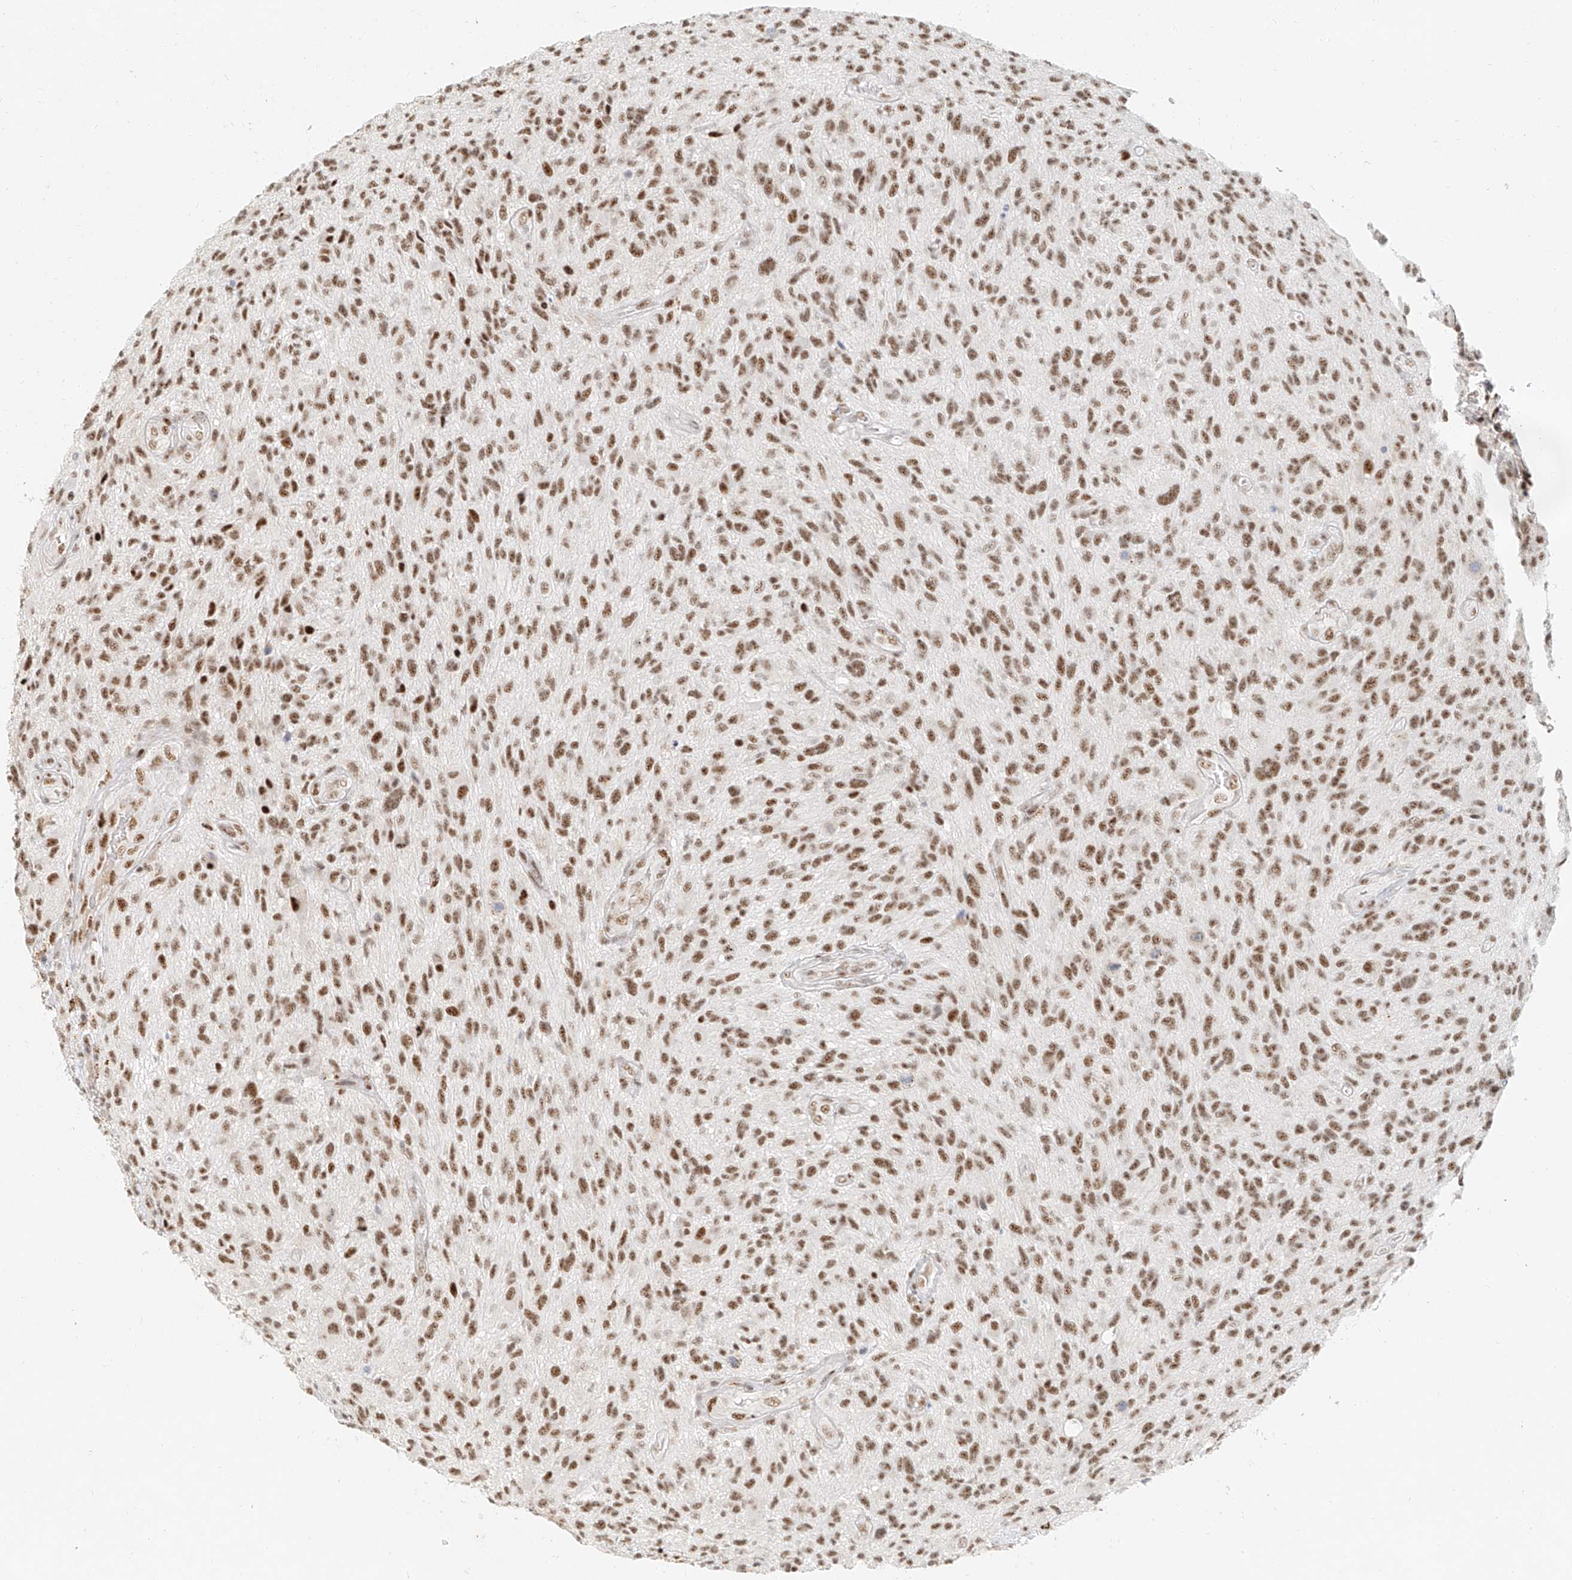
{"staining": {"intensity": "moderate", "quantity": ">75%", "location": "nuclear"}, "tissue": "glioma", "cell_type": "Tumor cells", "image_type": "cancer", "snomed": [{"axis": "morphology", "description": "Glioma, malignant, High grade"}, {"axis": "topography", "description": "Brain"}], "caption": "DAB (3,3'-diaminobenzidine) immunohistochemical staining of malignant glioma (high-grade) exhibits moderate nuclear protein expression in about >75% of tumor cells.", "gene": "CXorf58", "patient": {"sex": "male", "age": 47}}